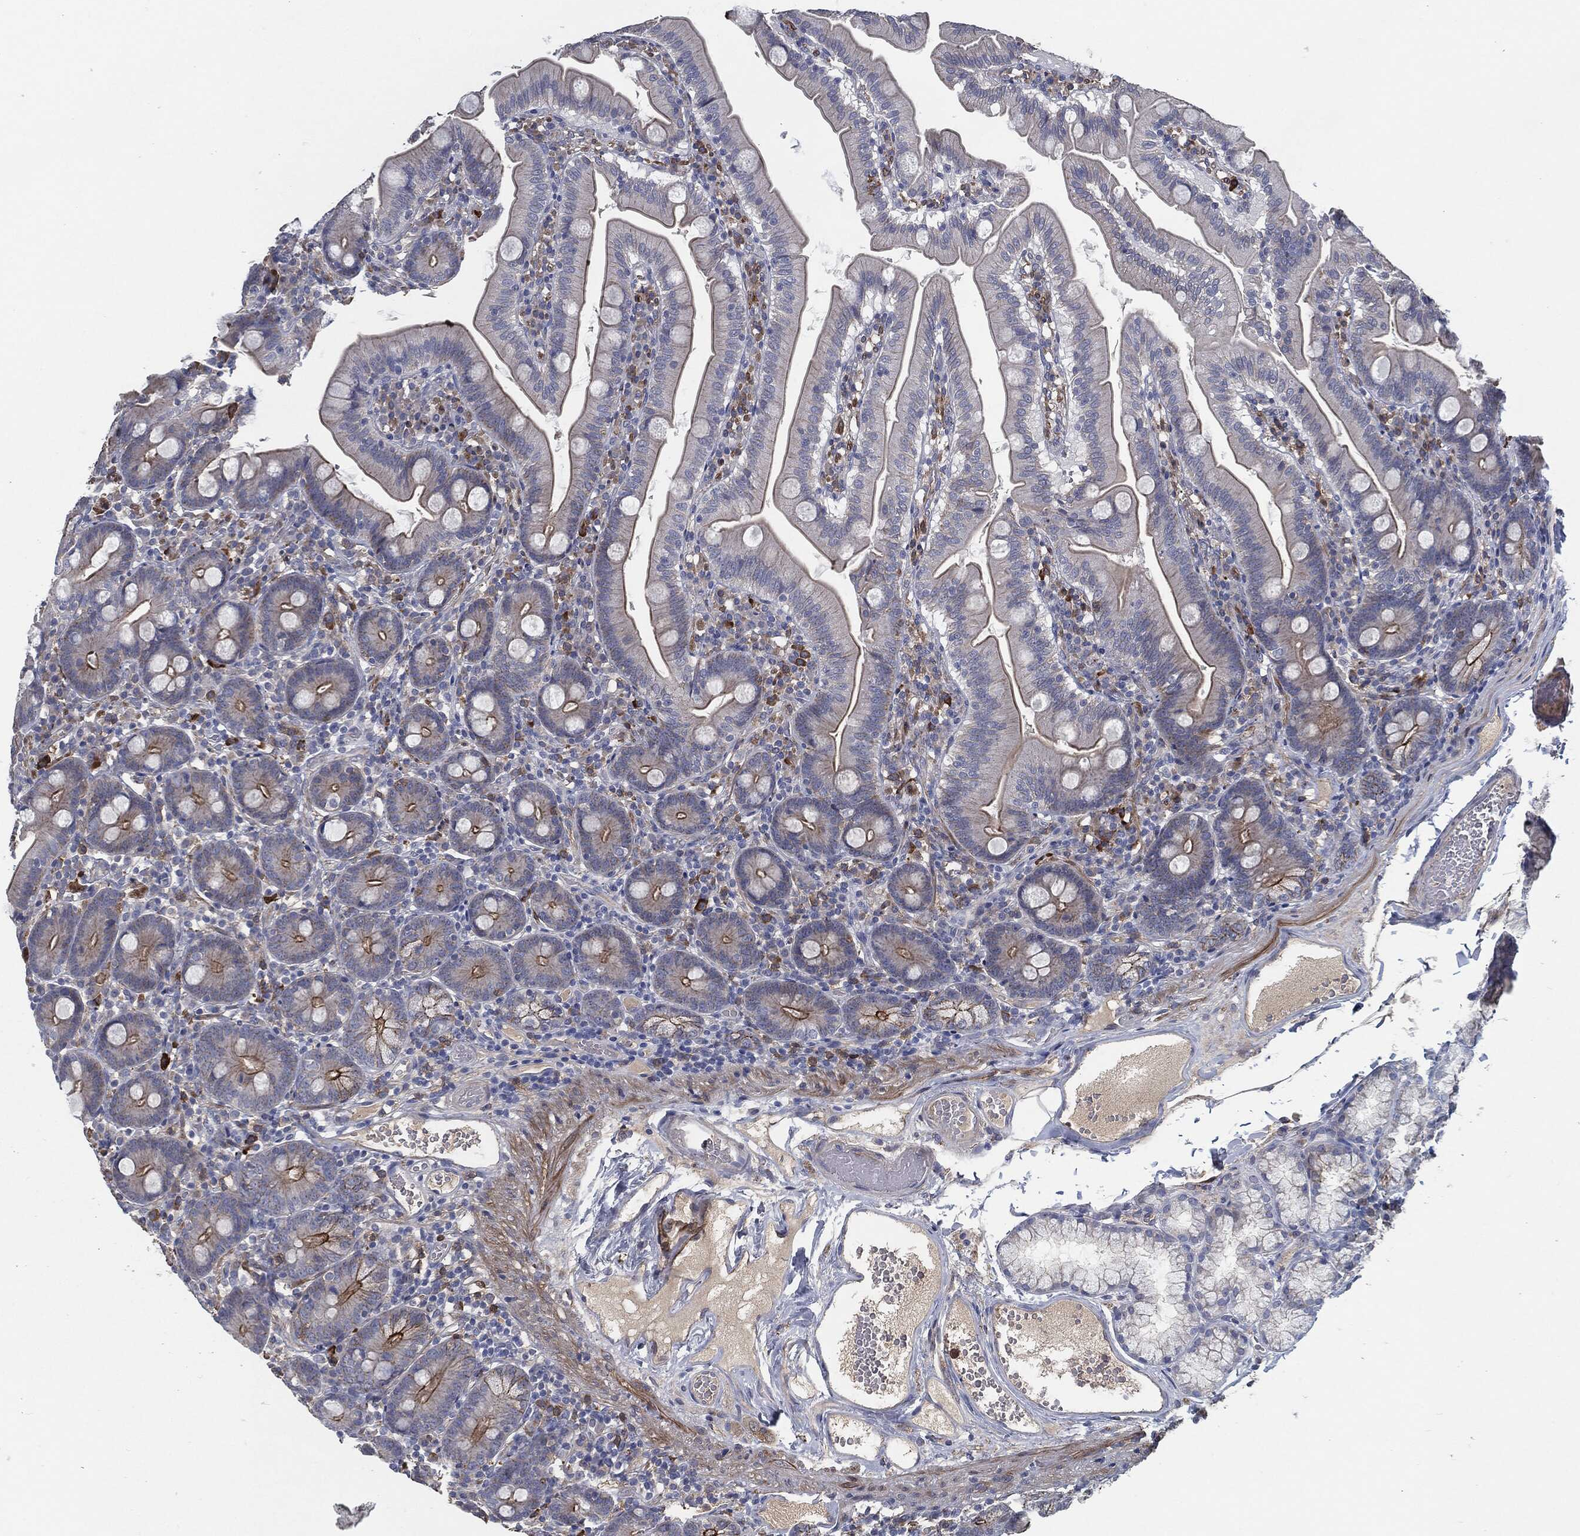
{"staining": {"intensity": "strong", "quantity": "25%-75%", "location": "cytoplasmic/membranous"}, "tissue": "duodenum", "cell_type": "Glandular cells", "image_type": "normal", "snomed": [{"axis": "morphology", "description": "Normal tissue, NOS"}, {"axis": "topography", "description": "Duodenum"}], "caption": "Strong cytoplasmic/membranous protein staining is appreciated in approximately 25%-75% of glandular cells in duodenum. (IHC, brightfield microscopy, high magnification).", "gene": "SVIL", "patient": {"sex": "female", "age": 67}}